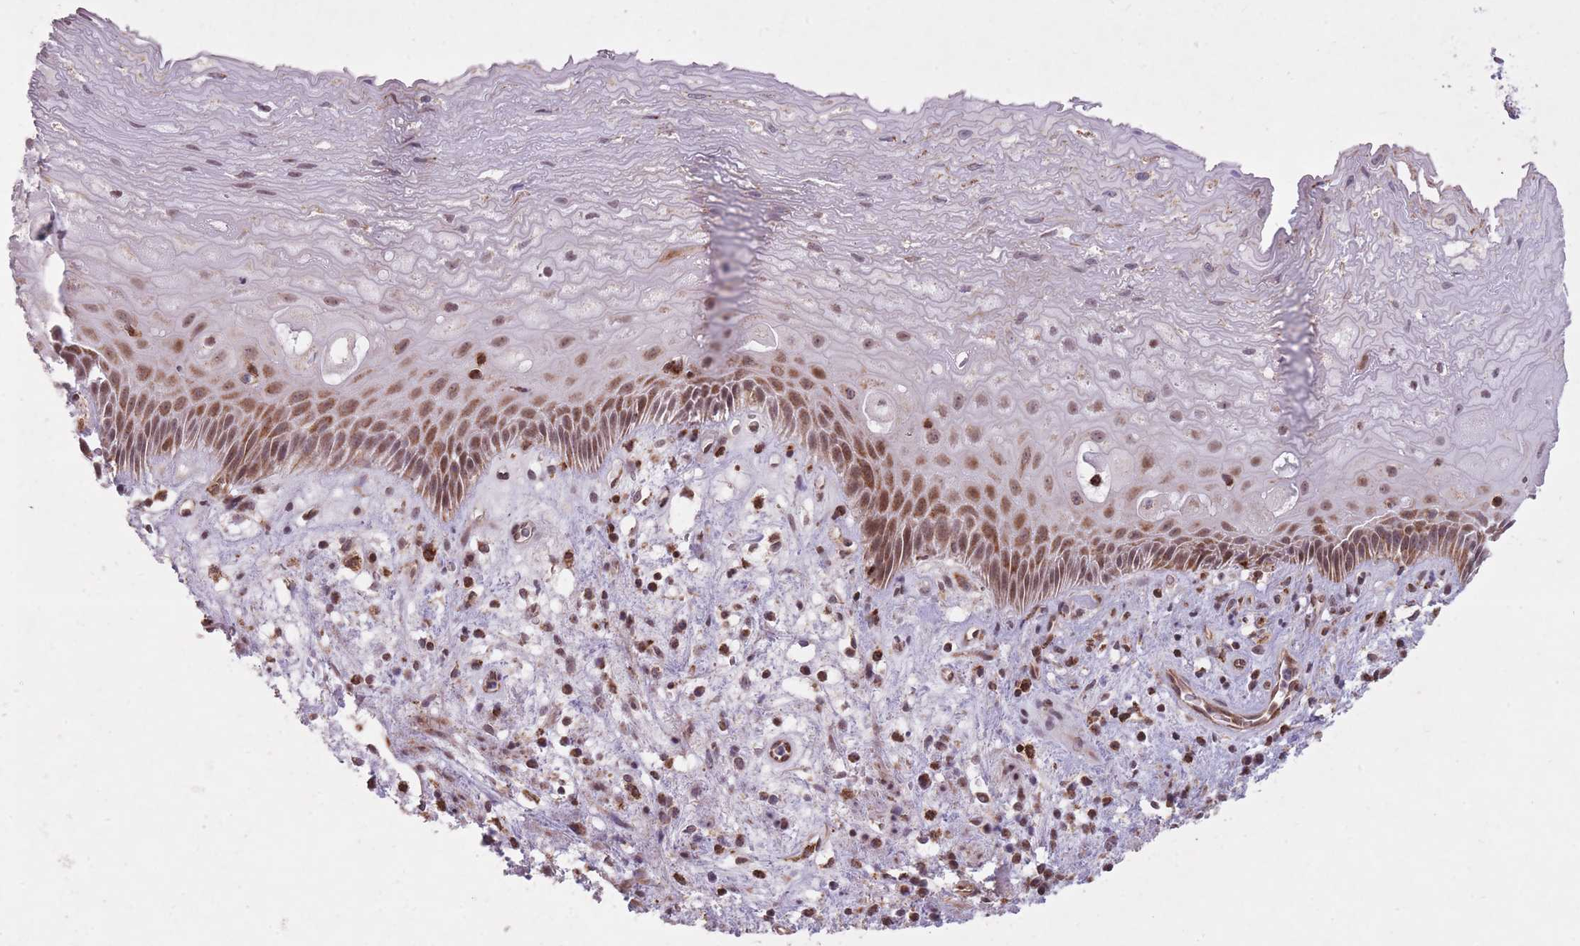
{"staining": {"intensity": "moderate", "quantity": "25%-75%", "location": "cytoplasmic/membranous,nuclear"}, "tissue": "esophagus", "cell_type": "Squamous epithelial cells", "image_type": "normal", "snomed": [{"axis": "morphology", "description": "Normal tissue, NOS"}, {"axis": "topography", "description": "Esophagus"}], "caption": "Protein analysis of benign esophagus exhibits moderate cytoplasmic/membranous,nuclear staining in about 25%-75% of squamous epithelial cells.", "gene": "DPYSL4", "patient": {"sex": "male", "age": 60}}